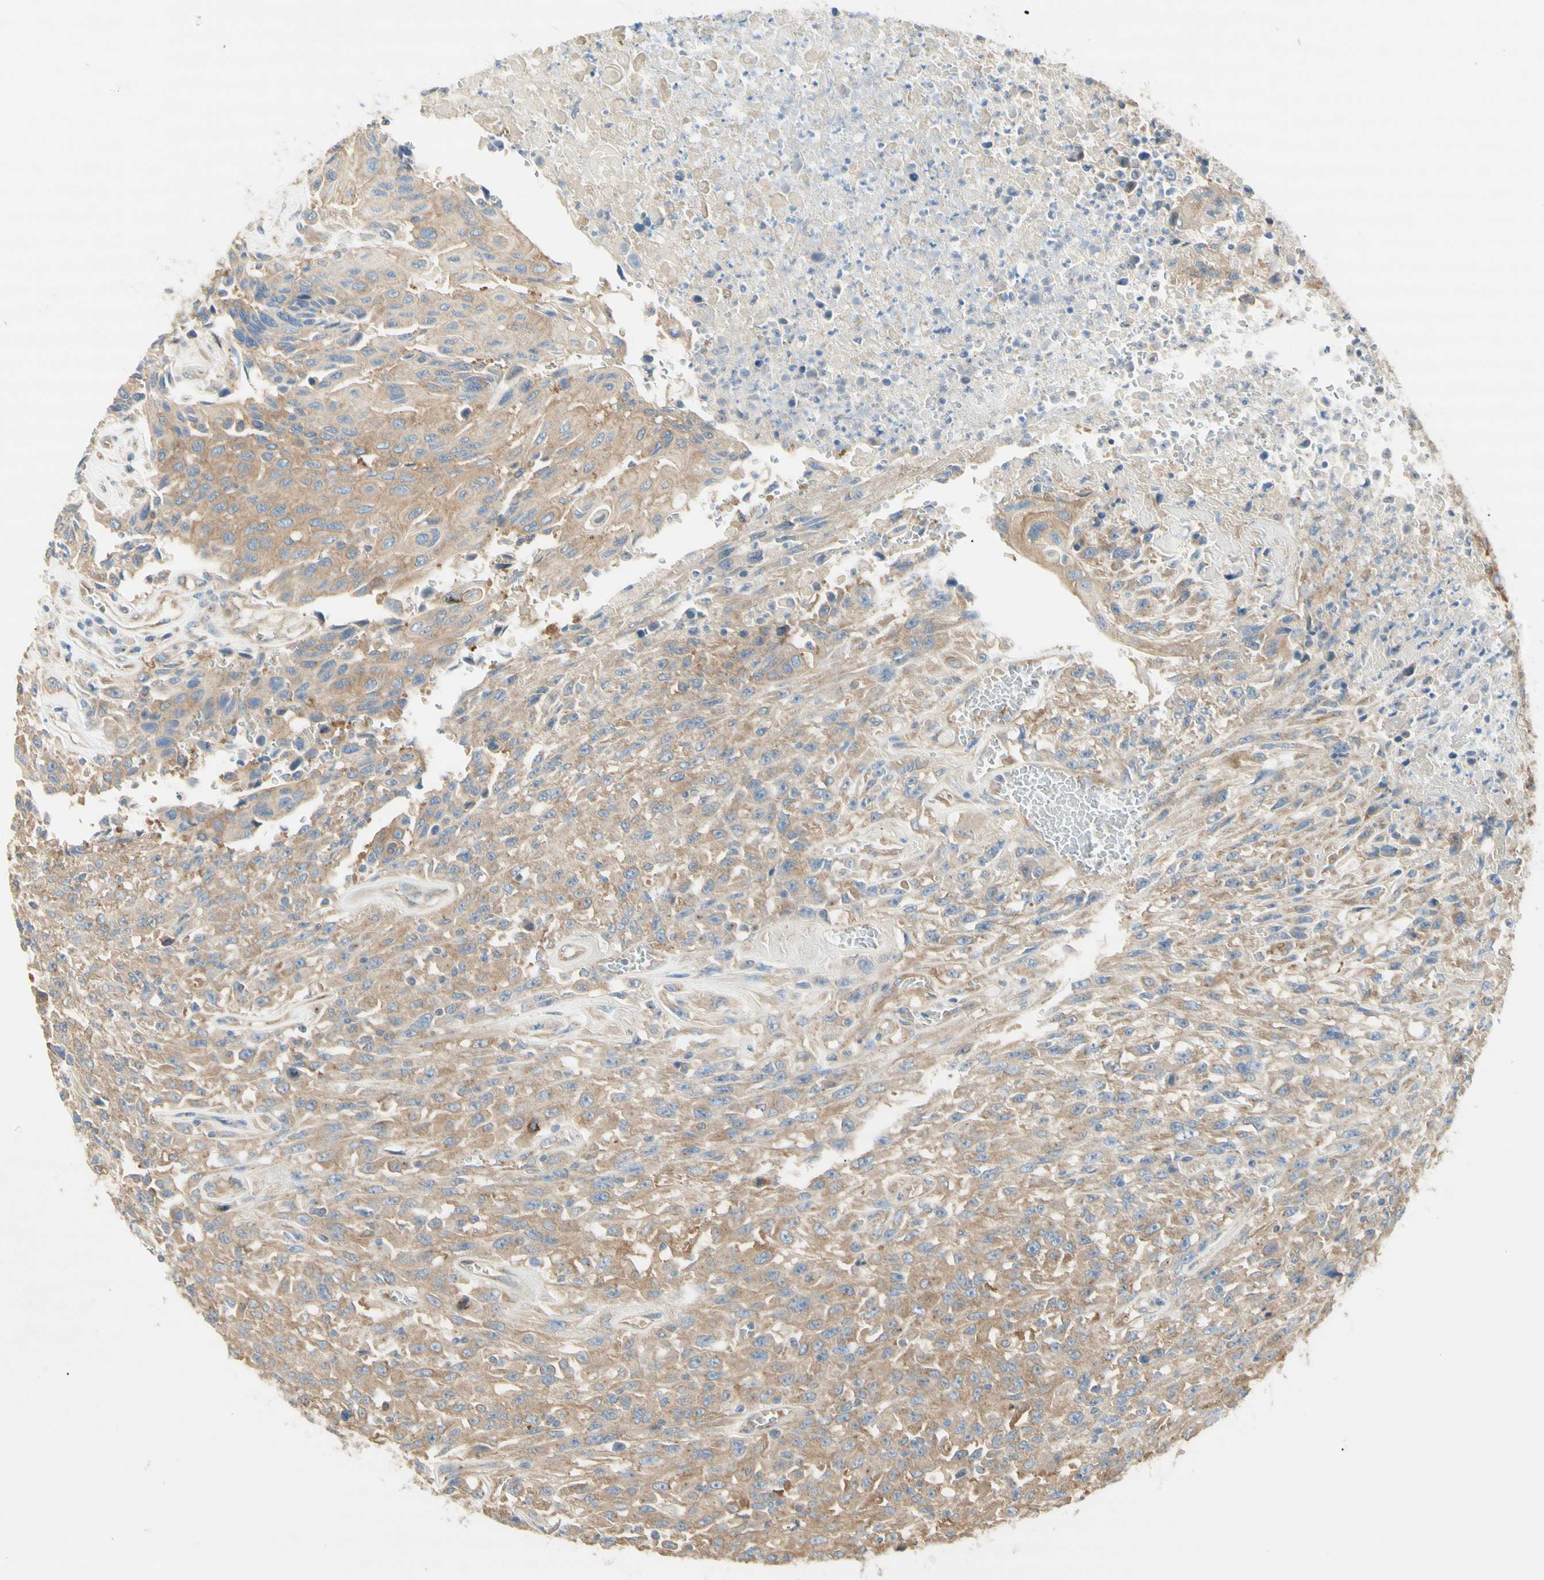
{"staining": {"intensity": "weak", "quantity": ">75%", "location": "cytoplasmic/membranous"}, "tissue": "urothelial cancer", "cell_type": "Tumor cells", "image_type": "cancer", "snomed": [{"axis": "morphology", "description": "Urothelial carcinoma, High grade"}, {"axis": "topography", "description": "Urinary bladder"}], "caption": "Urothelial carcinoma (high-grade) was stained to show a protein in brown. There is low levels of weak cytoplasmic/membranous staining in approximately >75% of tumor cells. (DAB (3,3'-diaminobenzidine) = brown stain, brightfield microscopy at high magnification).", "gene": "DYNC1H1", "patient": {"sex": "male", "age": 66}}